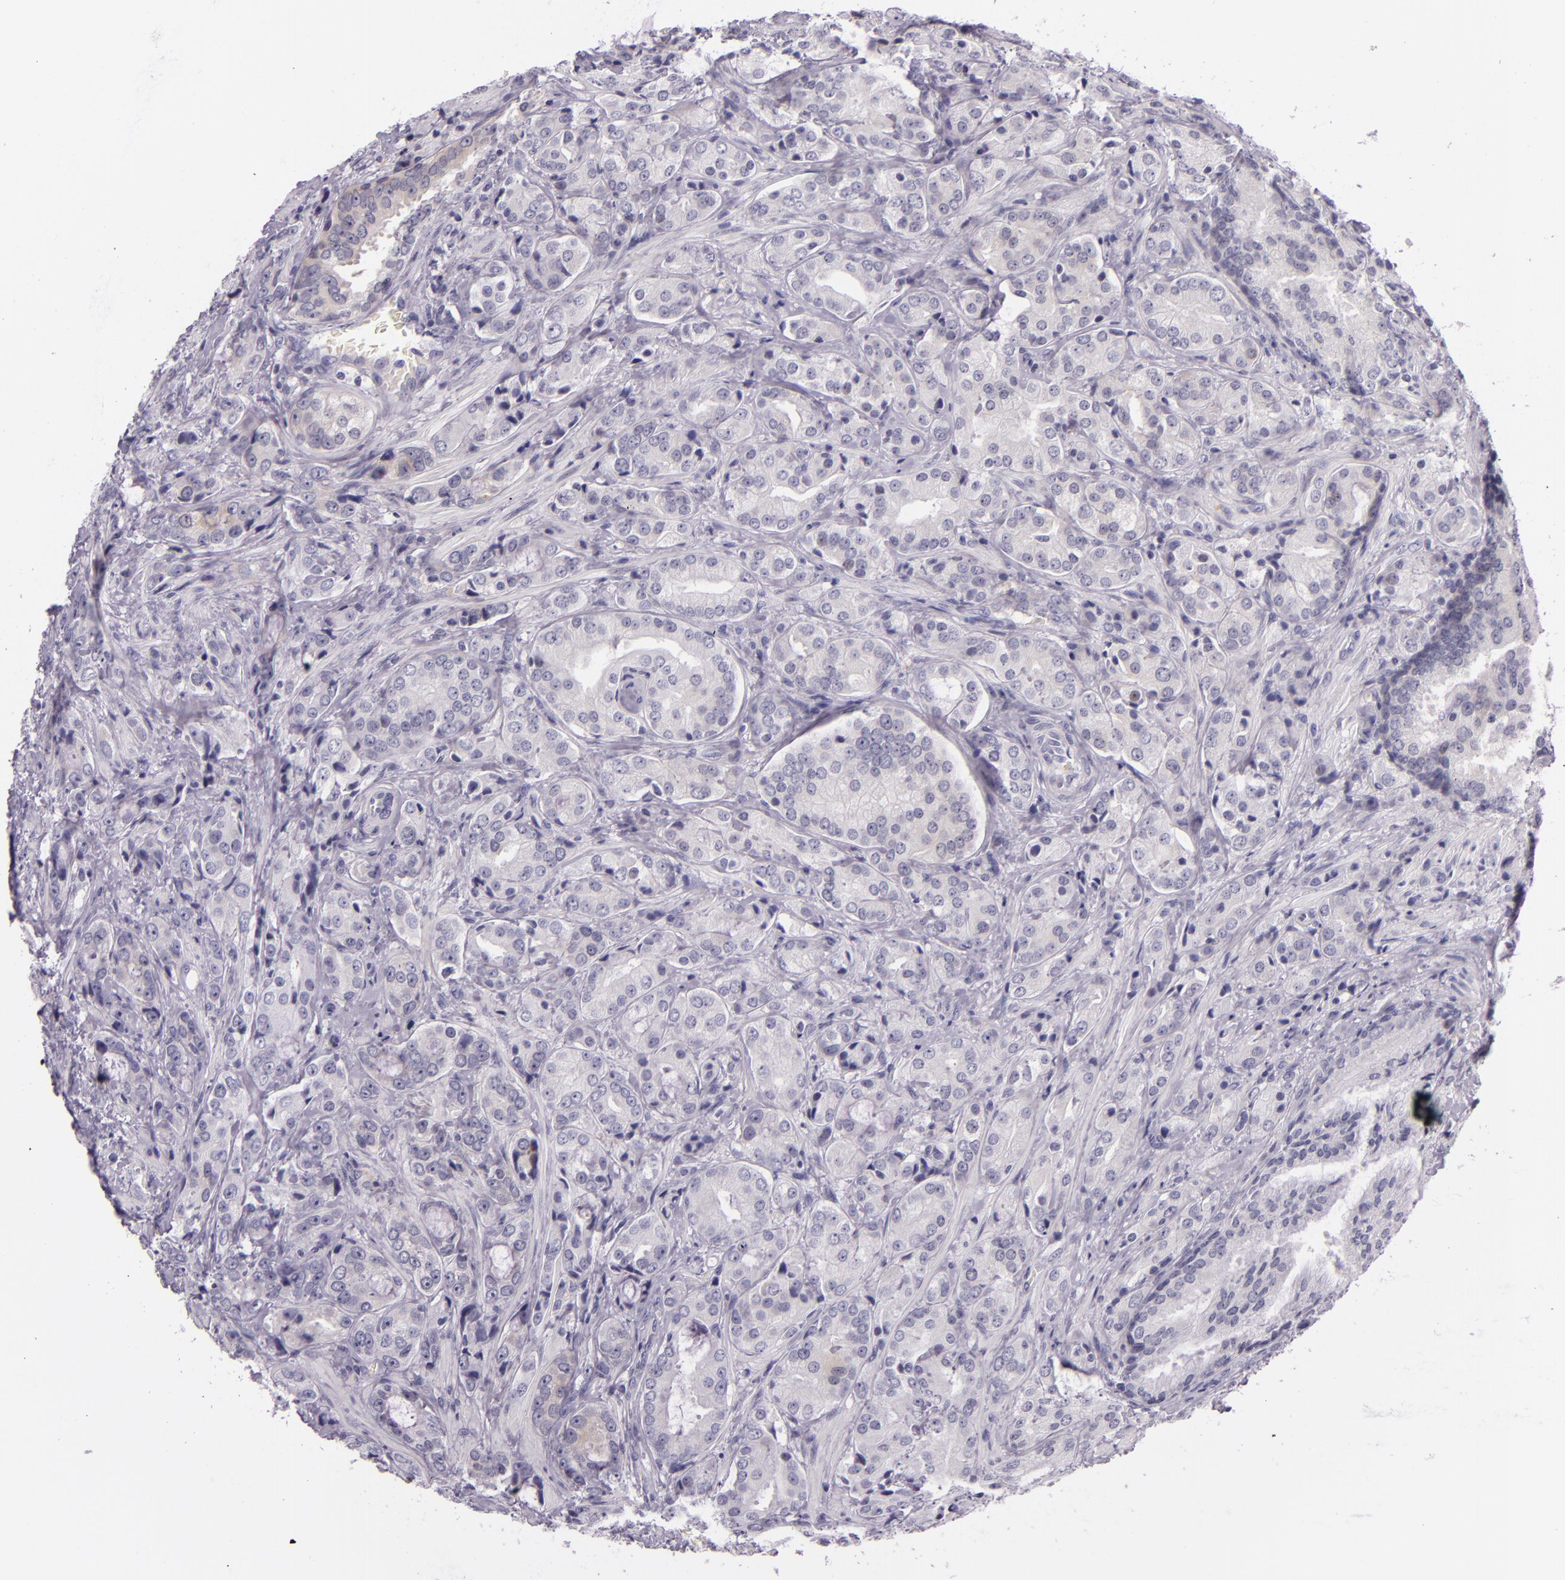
{"staining": {"intensity": "negative", "quantity": "none", "location": "none"}, "tissue": "prostate cancer", "cell_type": "Tumor cells", "image_type": "cancer", "snomed": [{"axis": "morphology", "description": "Adenocarcinoma, Medium grade"}, {"axis": "topography", "description": "Prostate"}], "caption": "The photomicrograph shows no staining of tumor cells in prostate cancer (adenocarcinoma (medium-grade)).", "gene": "HSP90AA1", "patient": {"sex": "male", "age": 70}}